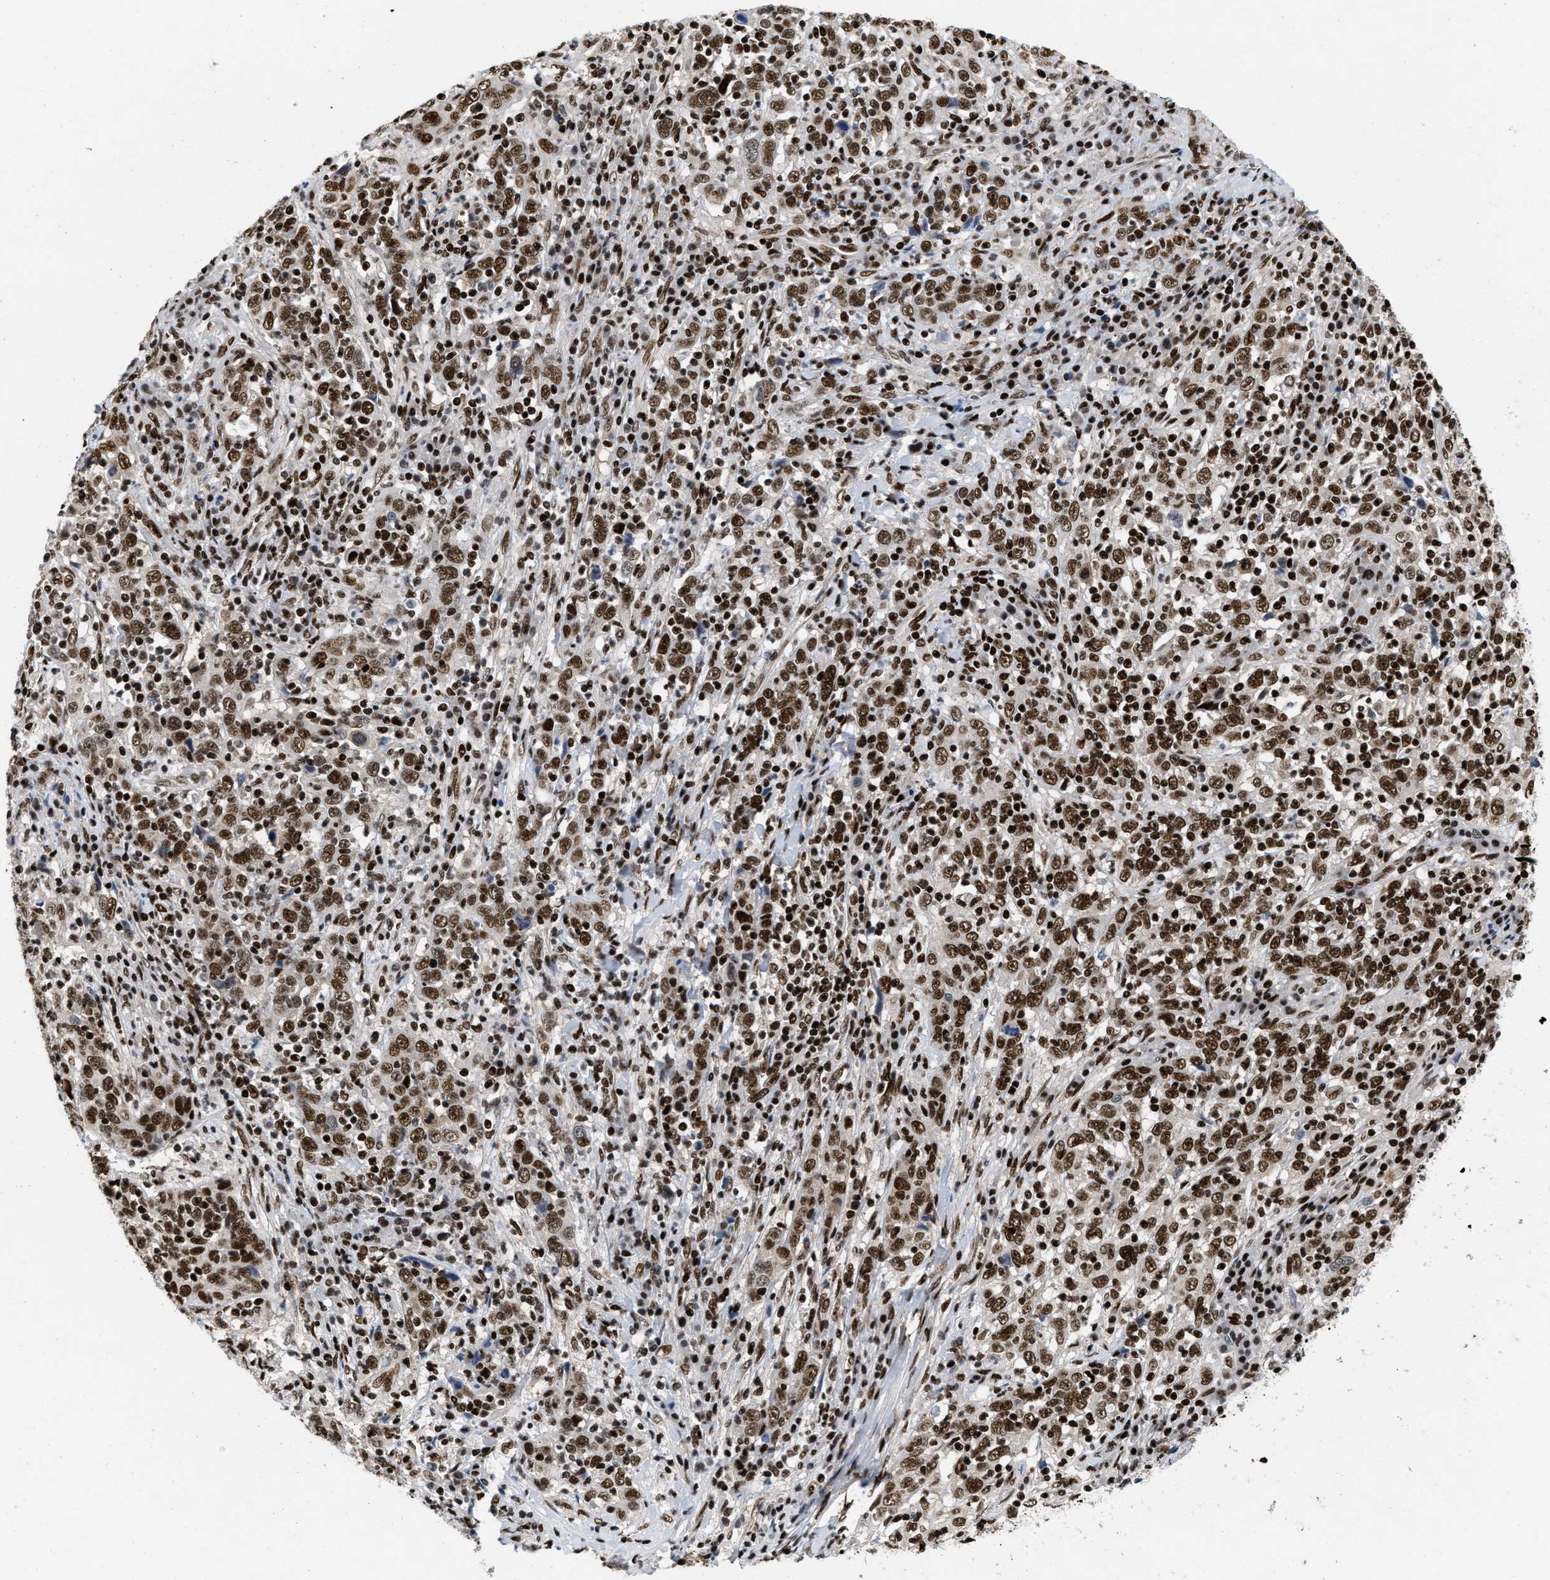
{"staining": {"intensity": "strong", "quantity": ">75%", "location": "nuclear"}, "tissue": "cervical cancer", "cell_type": "Tumor cells", "image_type": "cancer", "snomed": [{"axis": "morphology", "description": "Squamous cell carcinoma, NOS"}, {"axis": "topography", "description": "Cervix"}], "caption": "Brown immunohistochemical staining in human cervical cancer (squamous cell carcinoma) shows strong nuclear positivity in approximately >75% of tumor cells.", "gene": "CREB1", "patient": {"sex": "female", "age": 46}}